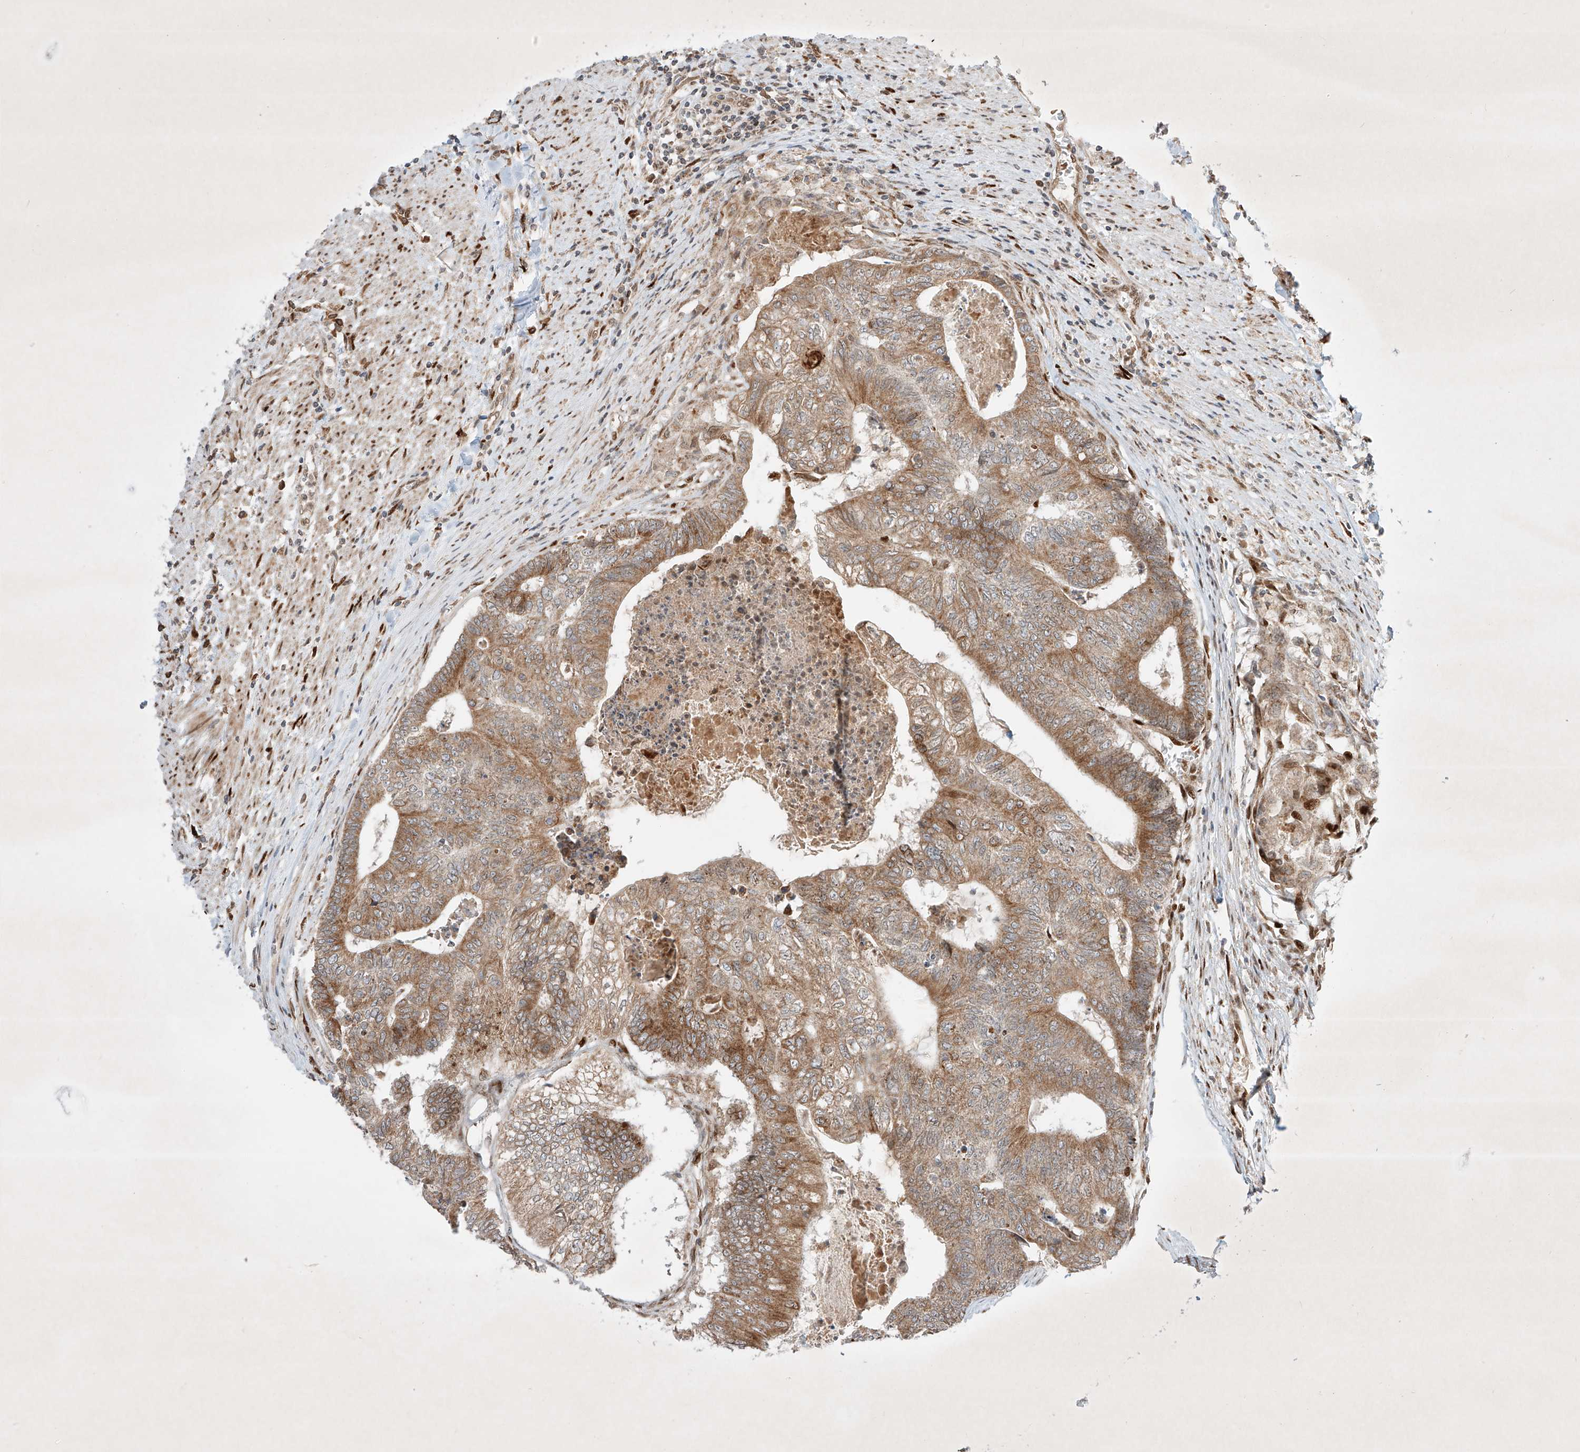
{"staining": {"intensity": "moderate", "quantity": ">75%", "location": "cytoplasmic/membranous"}, "tissue": "colorectal cancer", "cell_type": "Tumor cells", "image_type": "cancer", "snomed": [{"axis": "morphology", "description": "Adenocarcinoma, NOS"}, {"axis": "topography", "description": "Colon"}], "caption": "Moderate cytoplasmic/membranous positivity for a protein is present in about >75% of tumor cells of colorectal adenocarcinoma using IHC.", "gene": "EPG5", "patient": {"sex": "female", "age": 67}}